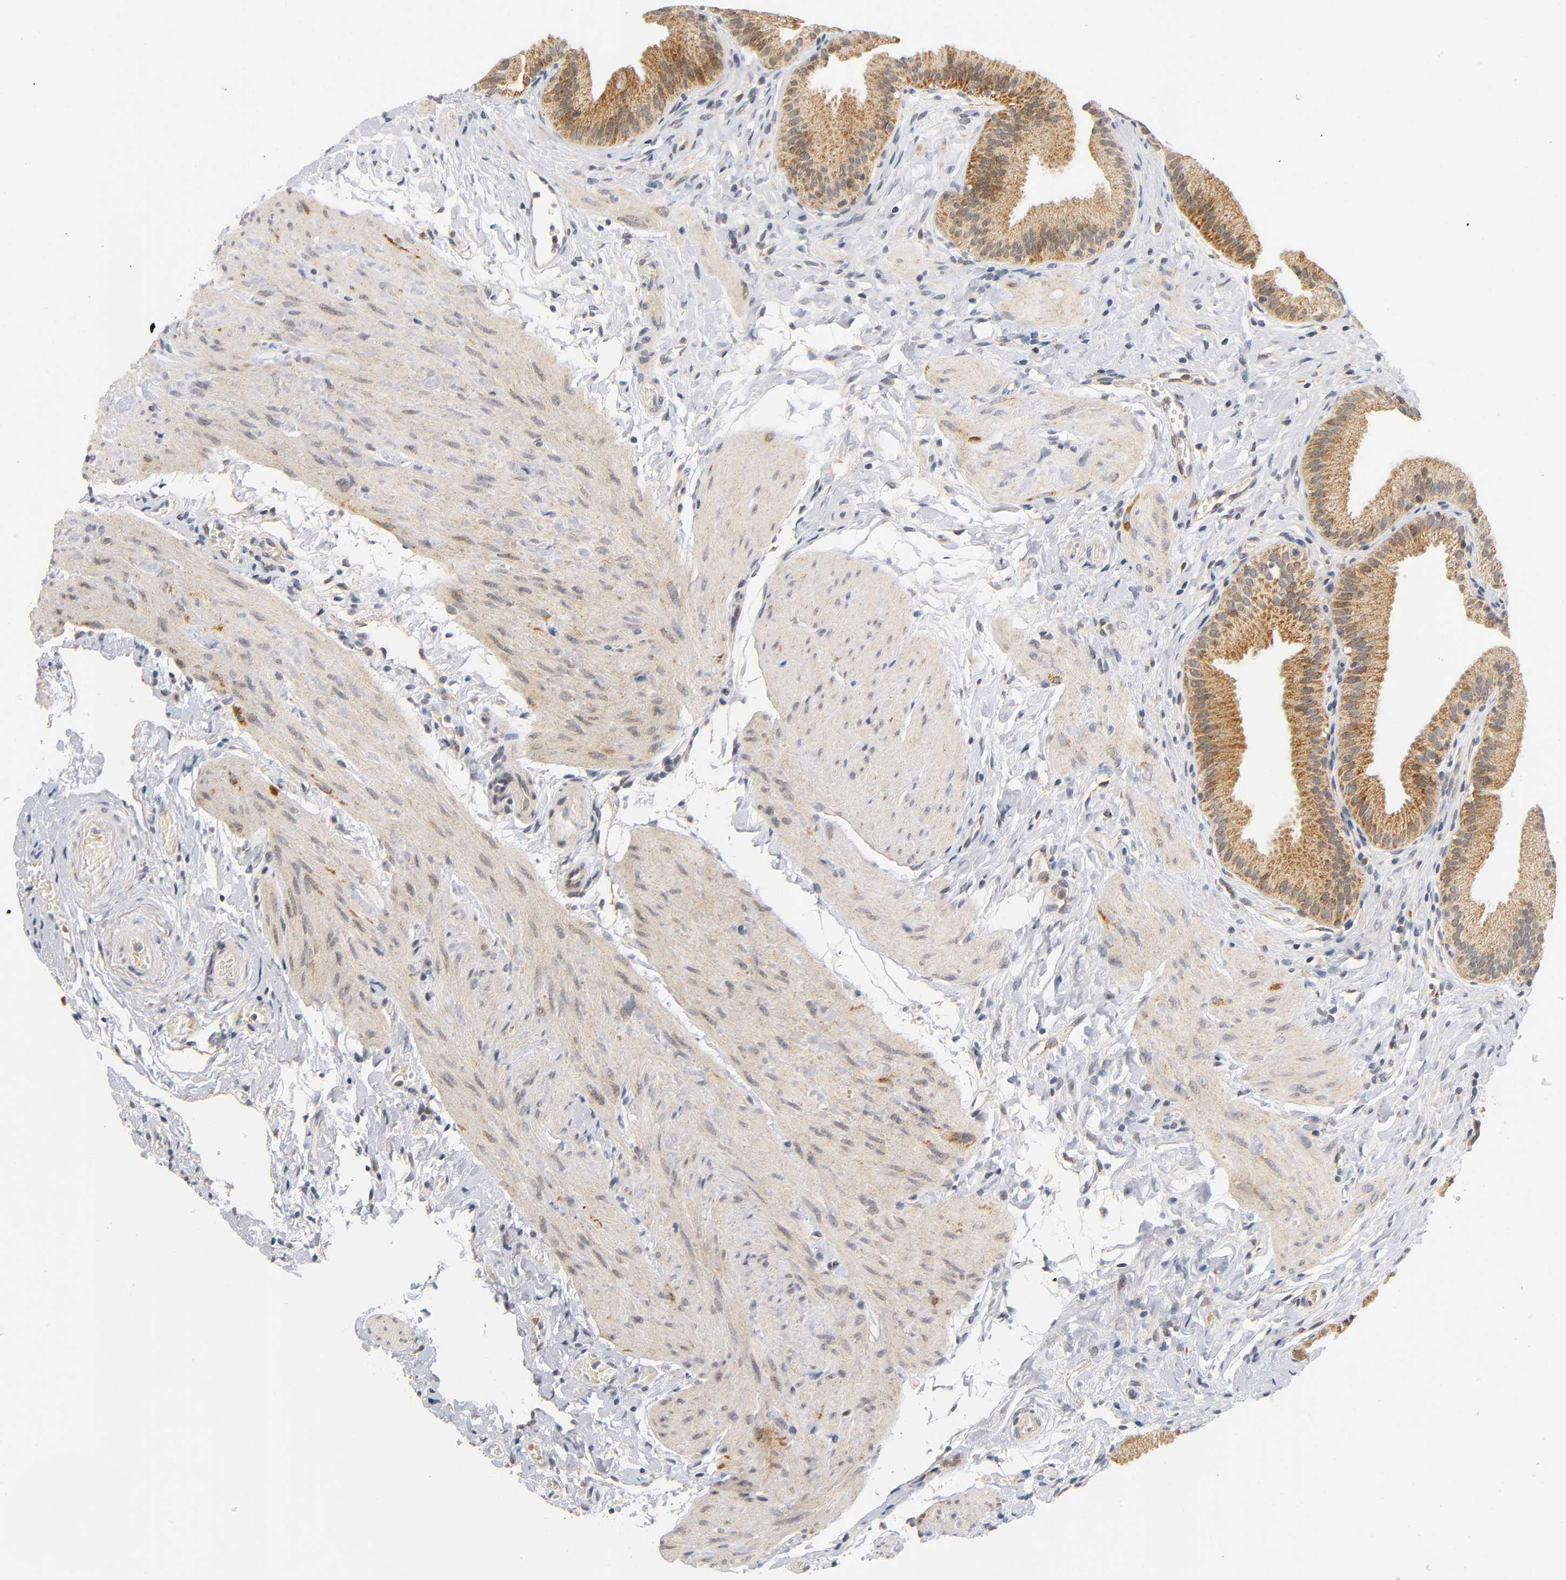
{"staining": {"intensity": "moderate", "quantity": ">75%", "location": "cytoplasmic/membranous"}, "tissue": "gallbladder", "cell_type": "Glandular cells", "image_type": "normal", "snomed": [{"axis": "morphology", "description": "Normal tissue, NOS"}, {"axis": "topography", "description": "Gallbladder"}], "caption": "Immunohistochemistry (IHC) of normal human gallbladder exhibits medium levels of moderate cytoplasmic/membranous staining in approximately >75% of glandular cells.", "gene": "NRP1", "patient": {"sex": "female", "age": 63}}